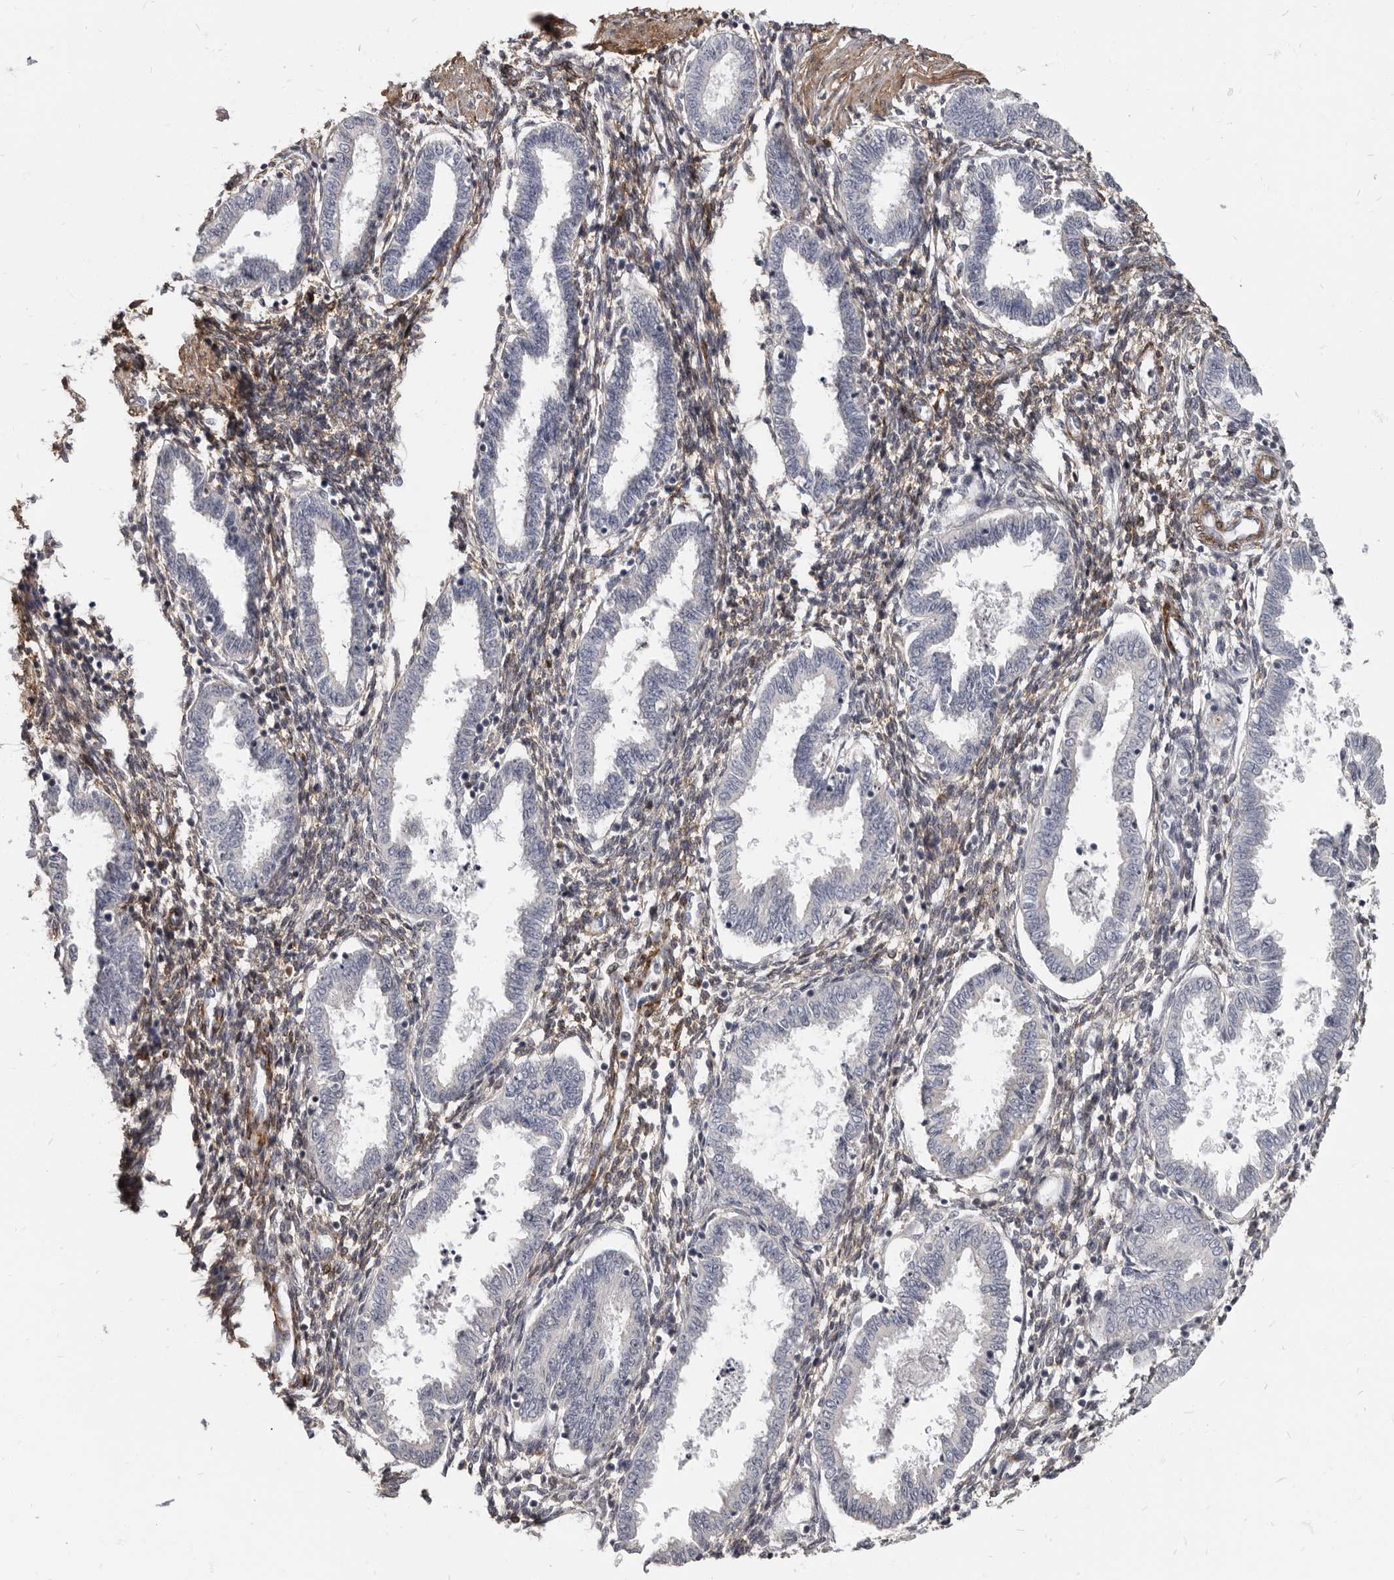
{"staining": {"intensity": "moderate", "quantity": "25%-75%", "location": "cytoplasmic/membranous"}, "tissue": "endometrium", "cell_type": "Cells in endometrial stroma", "image_type": "normal", "snomed": [{"axis": "morphology", "description": "Normal tissue, NOS"}, {"axis": "topography", "description": "Endometrium"}], "caption": "DAB (3,3'-diaminobenzidine) immunohistochemical staining of benign endometrium reveals moderate cytoplasmic/membranous protein positivity in about 25%-75% of cells in endometrial stroma.", "gene": "MRGPRF", "patient": {"sex": "female", "age": 33}}